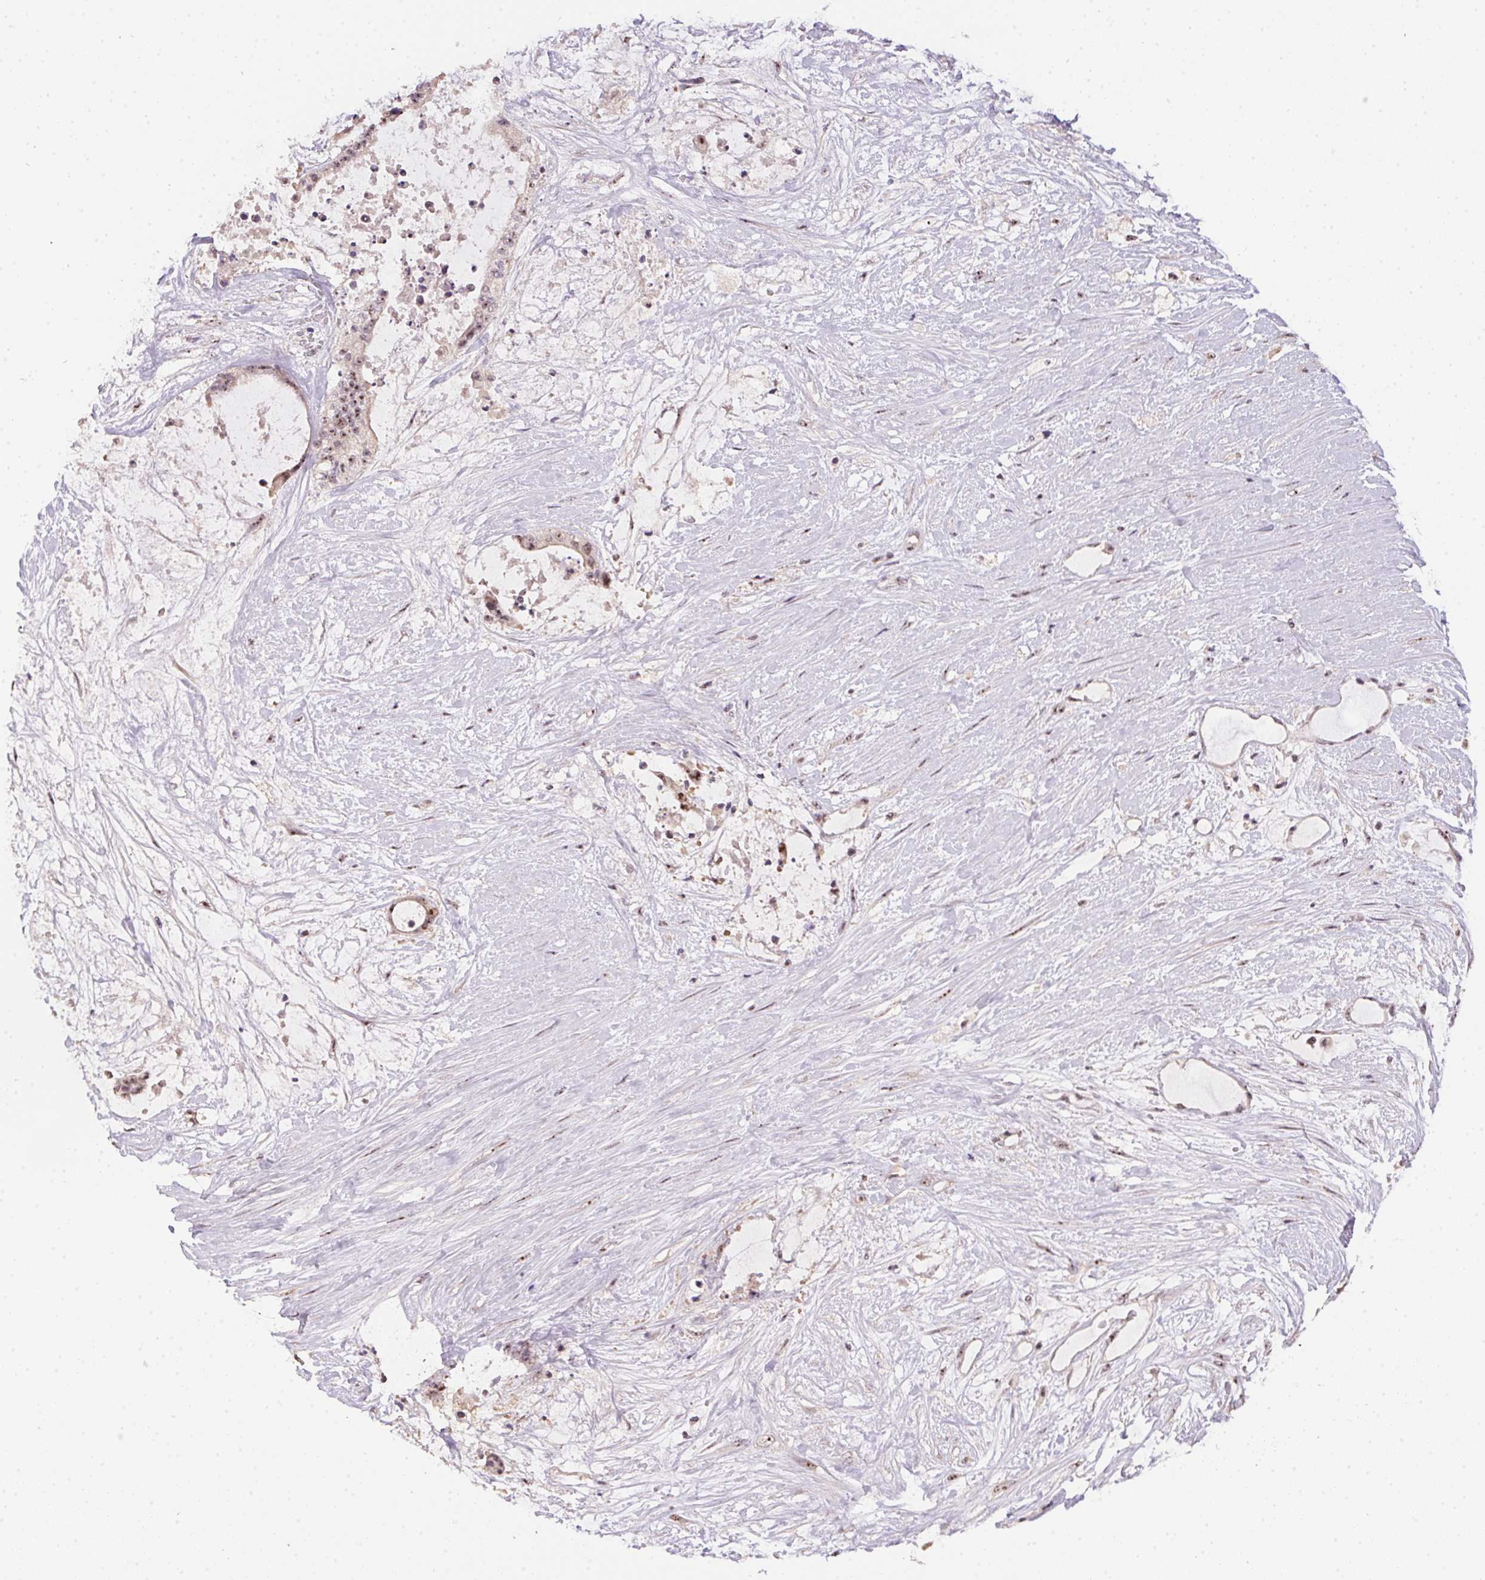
{"staining": {"intensity": "weak", "quantity": ">75%", "location": "nuclear"}, "tissue": "liver cancer", "cell_type": "Tumor cells", "image_type": "cancer", "snomed": [{"axis": "morphology", "description": "Normal tissue, NOS"}, {"axis": "morphology", "description": "Cholangiocarcinoma"}, {"axis": "topography", "description": "Liver"}, {"axis": "topography", "description": "Peripheral nerve tissue"}], "caption": "This is a photomicrograph of immunohistochemistry (IHC) staining of liver cancer (cholangiocarcinoma), which shows weak expression in the nuclear of tumor cells.", "gene": "BATF2", "patient": {"sex": "female", "age": 73}}